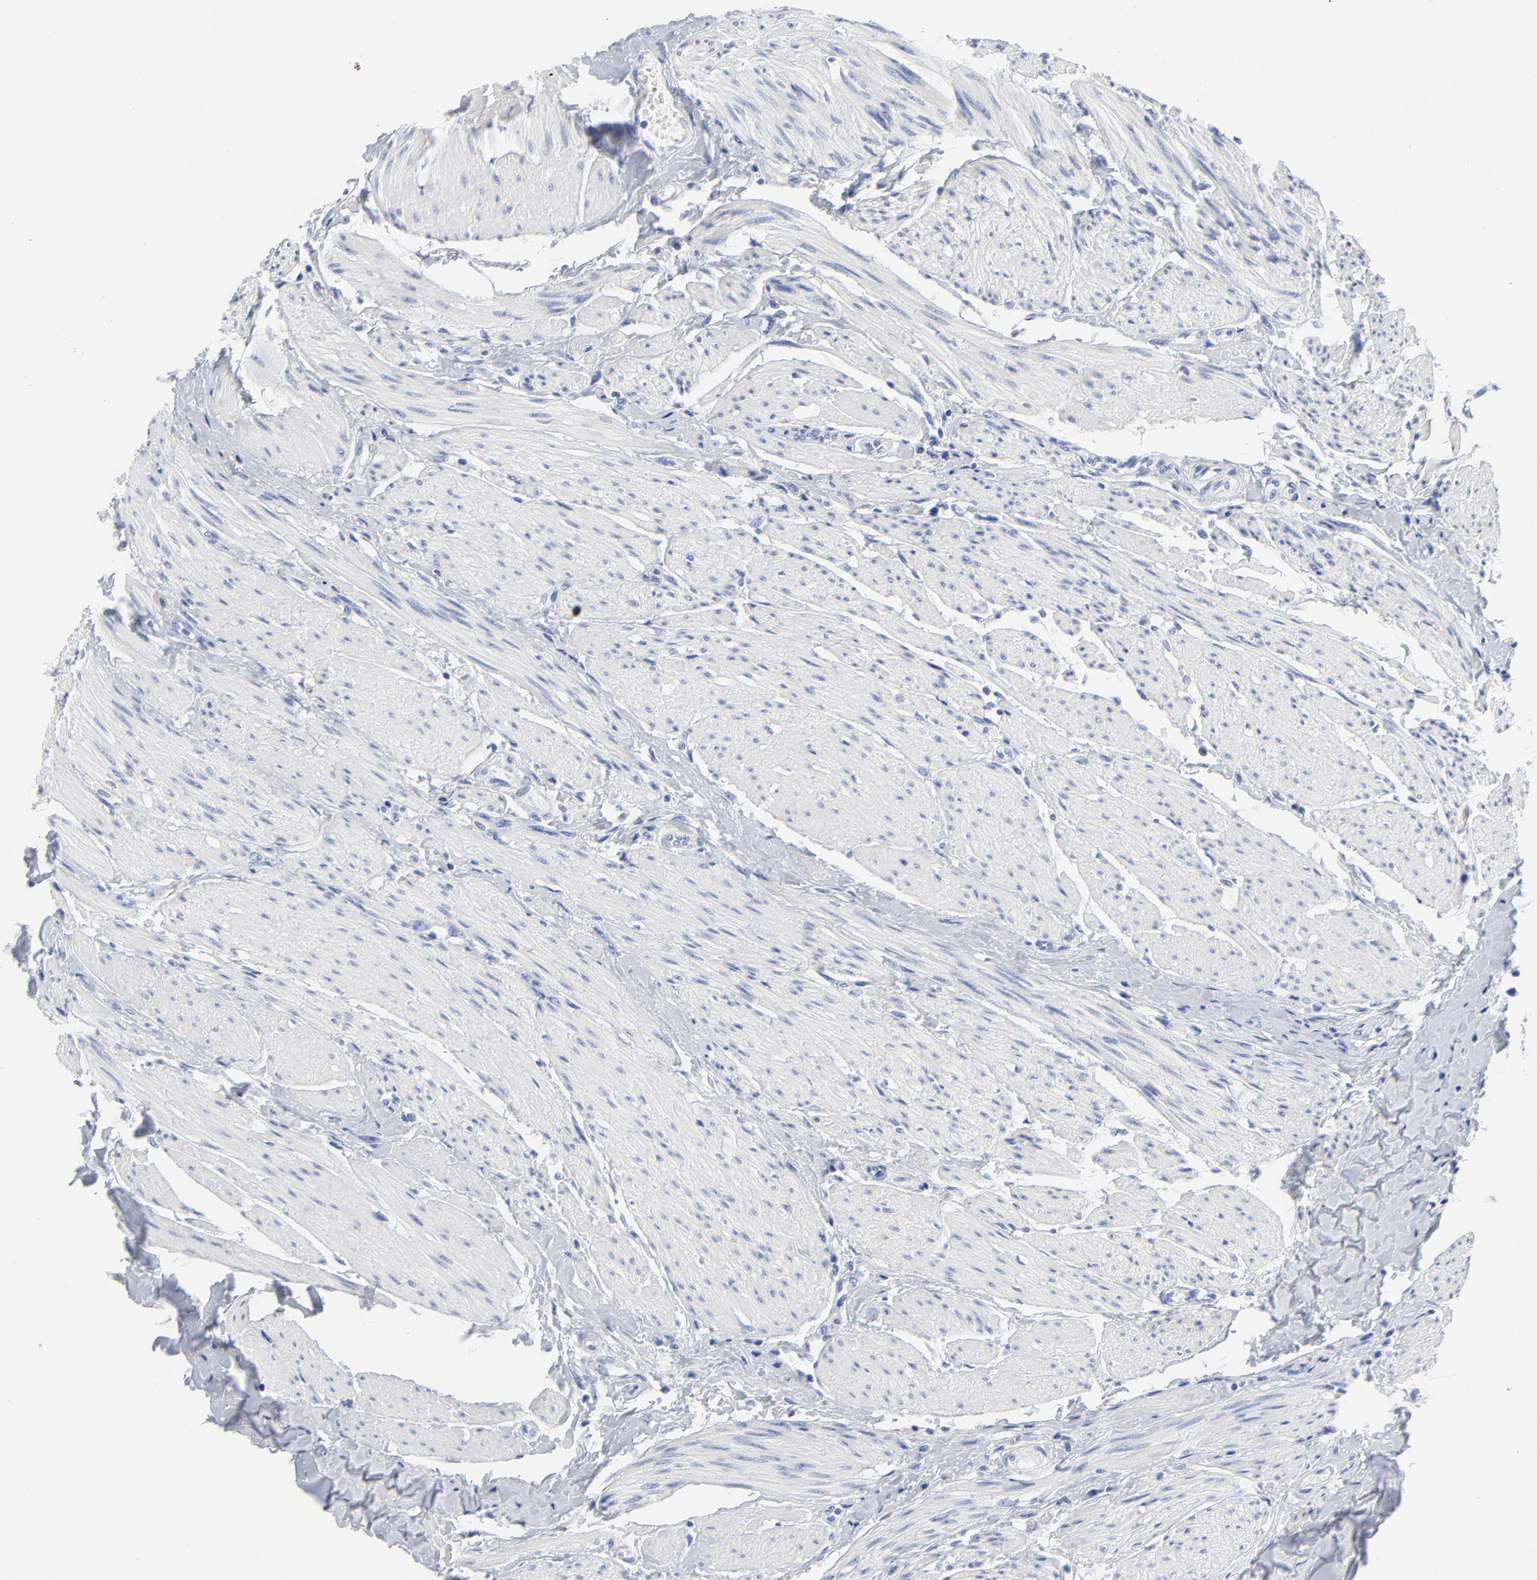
{"staining": {"intensity": "negative", "quantity": "none", "location": "none"}, "tissue": "urothelial cancer", "cell_type": "Tumor cells", "image_type": "cancer", "snomed": [{"axis": "morphology", "description": "Urothelial carcinoma, High grade"}, {"axis": "topography", "description": "Urinary bladder"}], "caption": "Tumor cells are negative for brown protein staining in high-grade urothelial carcinoma.", "gene": "ACY1", "patient": {"sex": "male", "age": 66}}